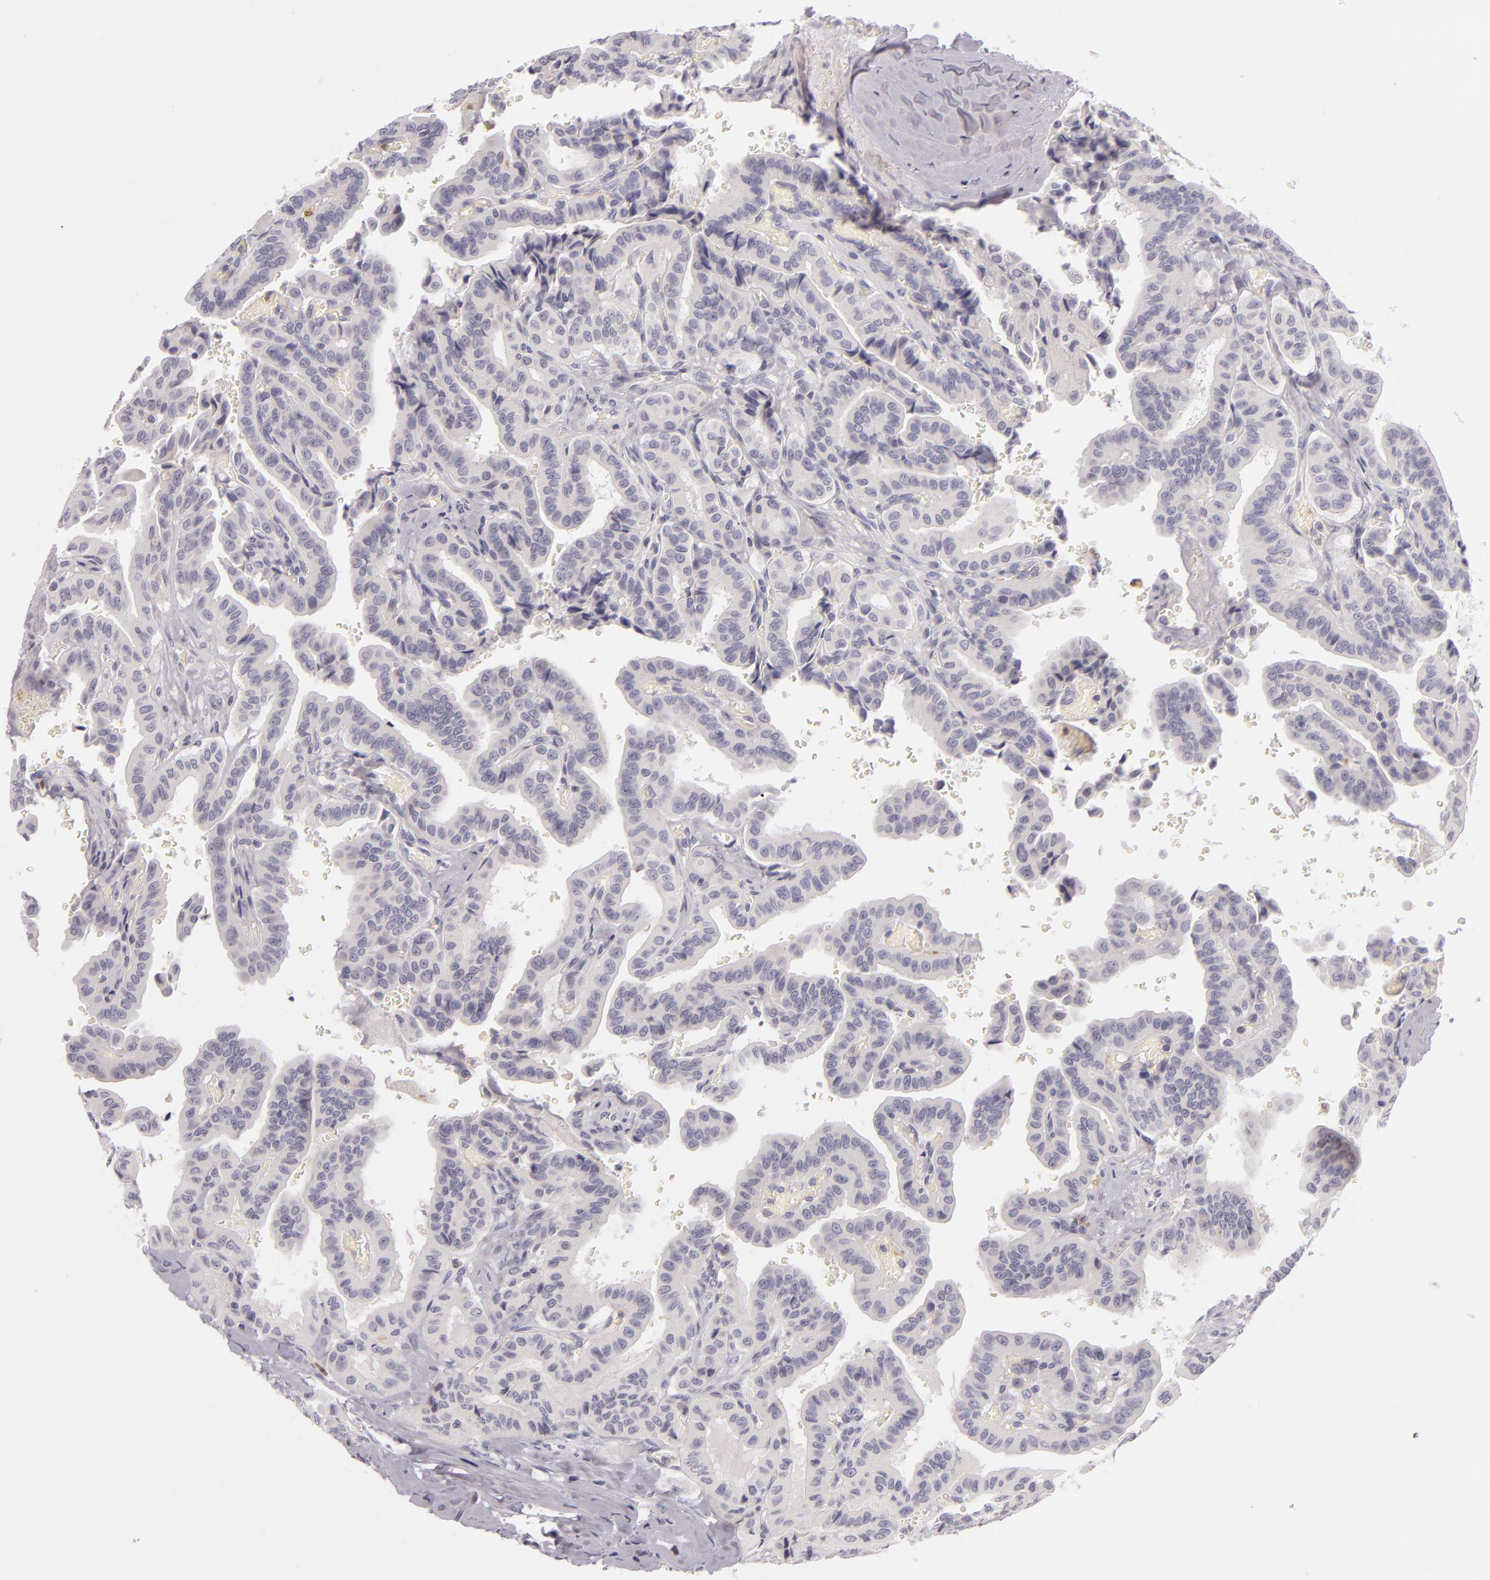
{"staining": {"intensity": "negative", "quantity": "none", "location": "none"}, "tissue": "thyroid cancer", "cell_type": "Tumor cells", "image_type": "cancer", "snomed": [{"axis": "morphology", "description": "Papillary adenocarcinoma, NOS"}, {"axis": "topography", "description": "Thyroid gland"}], "caption": "This is a histopathology image of IHC staining of thyroid papillary adenocarcinoma, which shows no expression in tumor cells.", "gene": "FAM181A", "patient": {"sex": "male", "age": 87}}